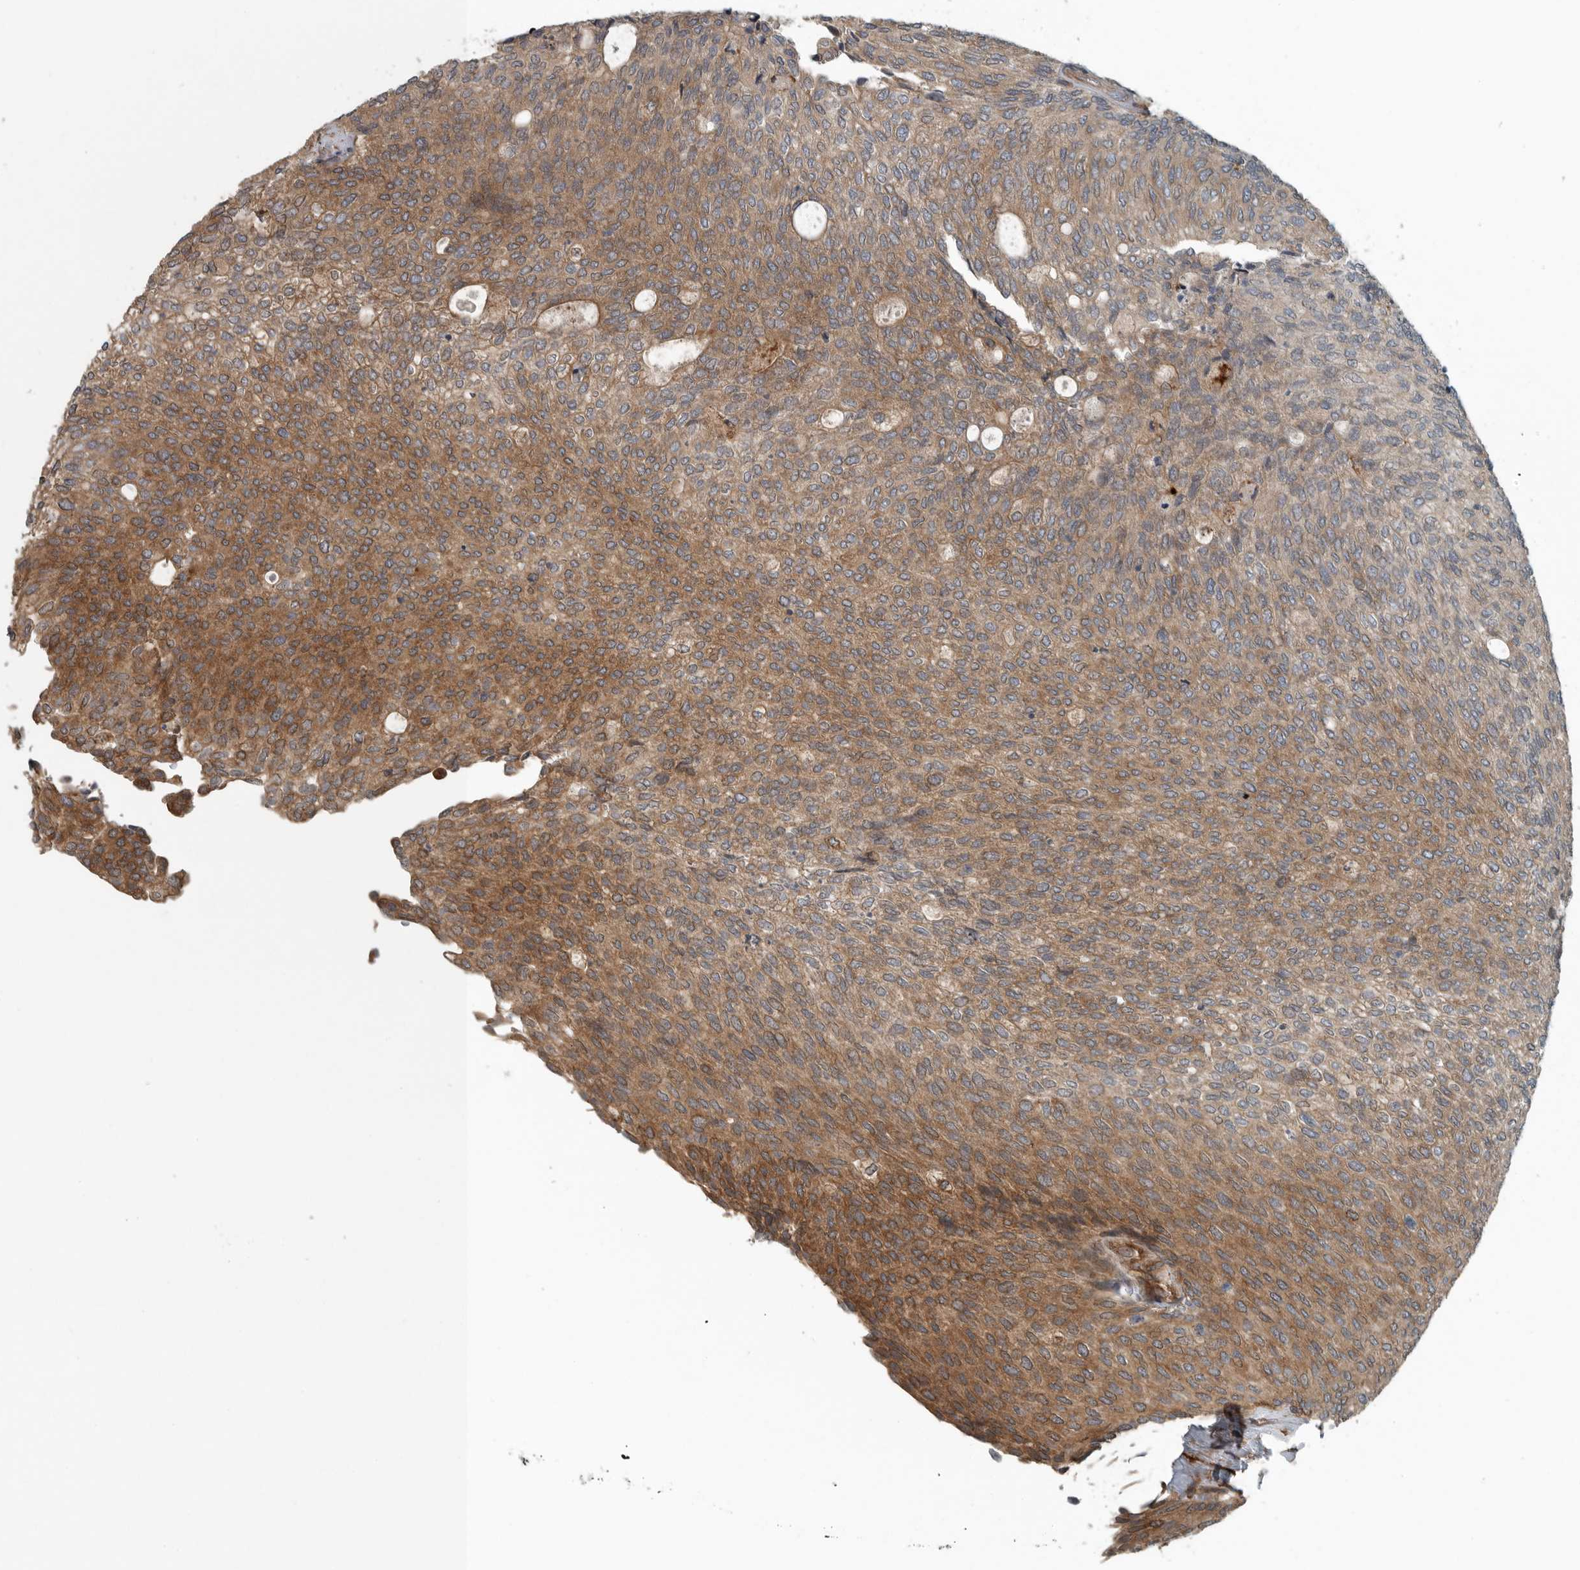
{"staining": {"intensity": "moderate", "quantity": ">75%", "location": "cytoplasmic/membranous"}, "tissue": "urothelial cancer", "cell_type": "Tumor cells", "image_type": "cancer", "snomed": [{"axis": "morphology", "description": "Urothelial carcinoma, Low grade"}, {"axis": "topography", "description": "Urinary bladder"}], "caption": "A brown stain shows moderate cytoplasmic/membranous positivity of a protein in human urothelial carcinoma (low-grade) tumor cells. (Stains: DAB (3,3'-diaminobenzidine) in brown, nuclei in blue, Microscopy: brightfield microscopy at high magnification).", "gene": "AMFR", "patient": {"sex": "female", "age": 79}}